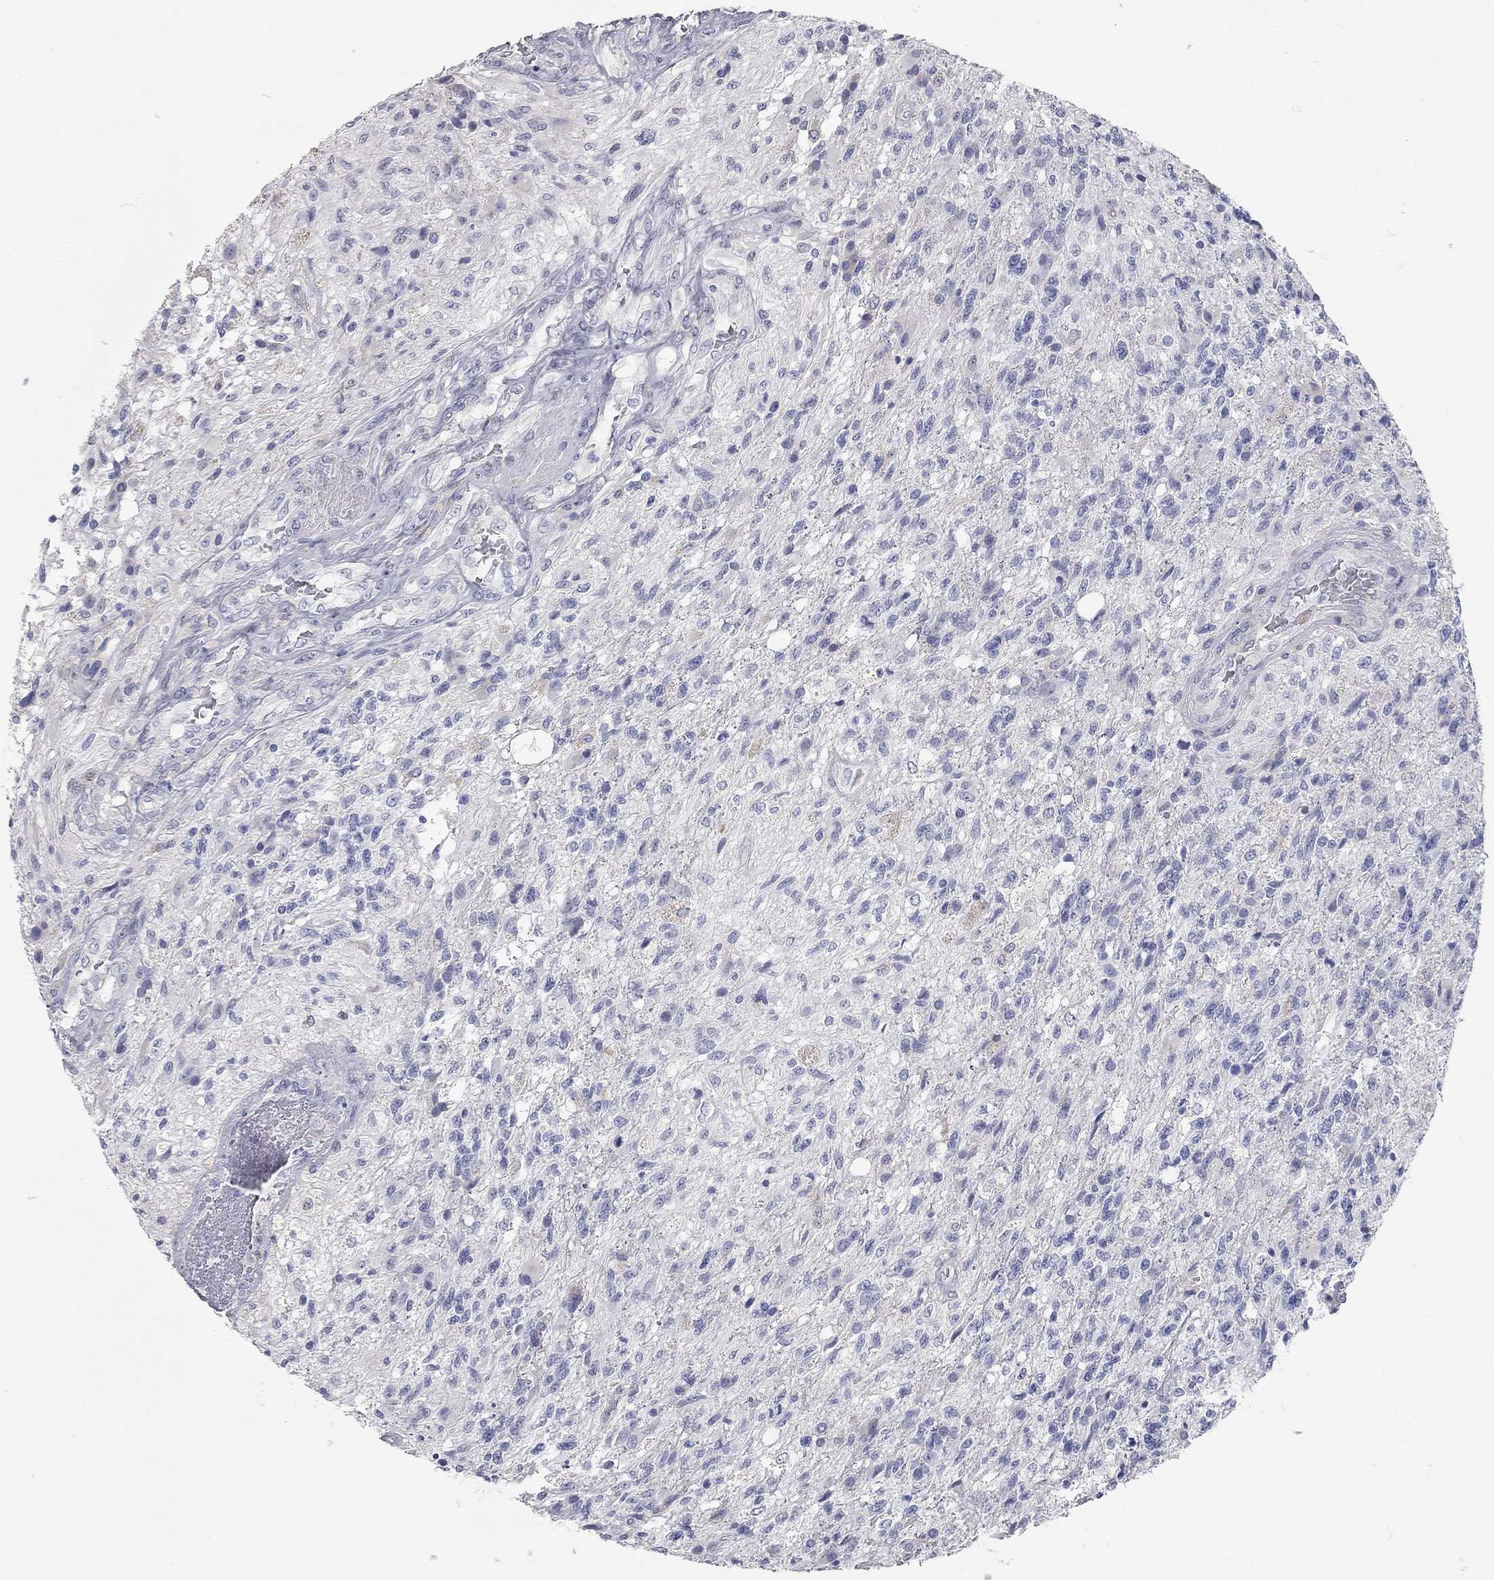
{"staining": {"intensity": "negative", "quantity": "none", "location": "none"}, "tissue": "glioma", "cell_type": "Tumor cells", "image_type": "cancer", "snomed": [{"axis": "morphology", "description": "Glioma, malignant, High grade"}, {"axis": "topography", "description": "Brain"}], "caption": "The immunohistochemistry (IHC) histopathology image has no significant expression in tumor cells of high-grade glioma (malignant) tissue.", "gene": "XAGE2", "patient": {"sex": "male", "age": 56}}